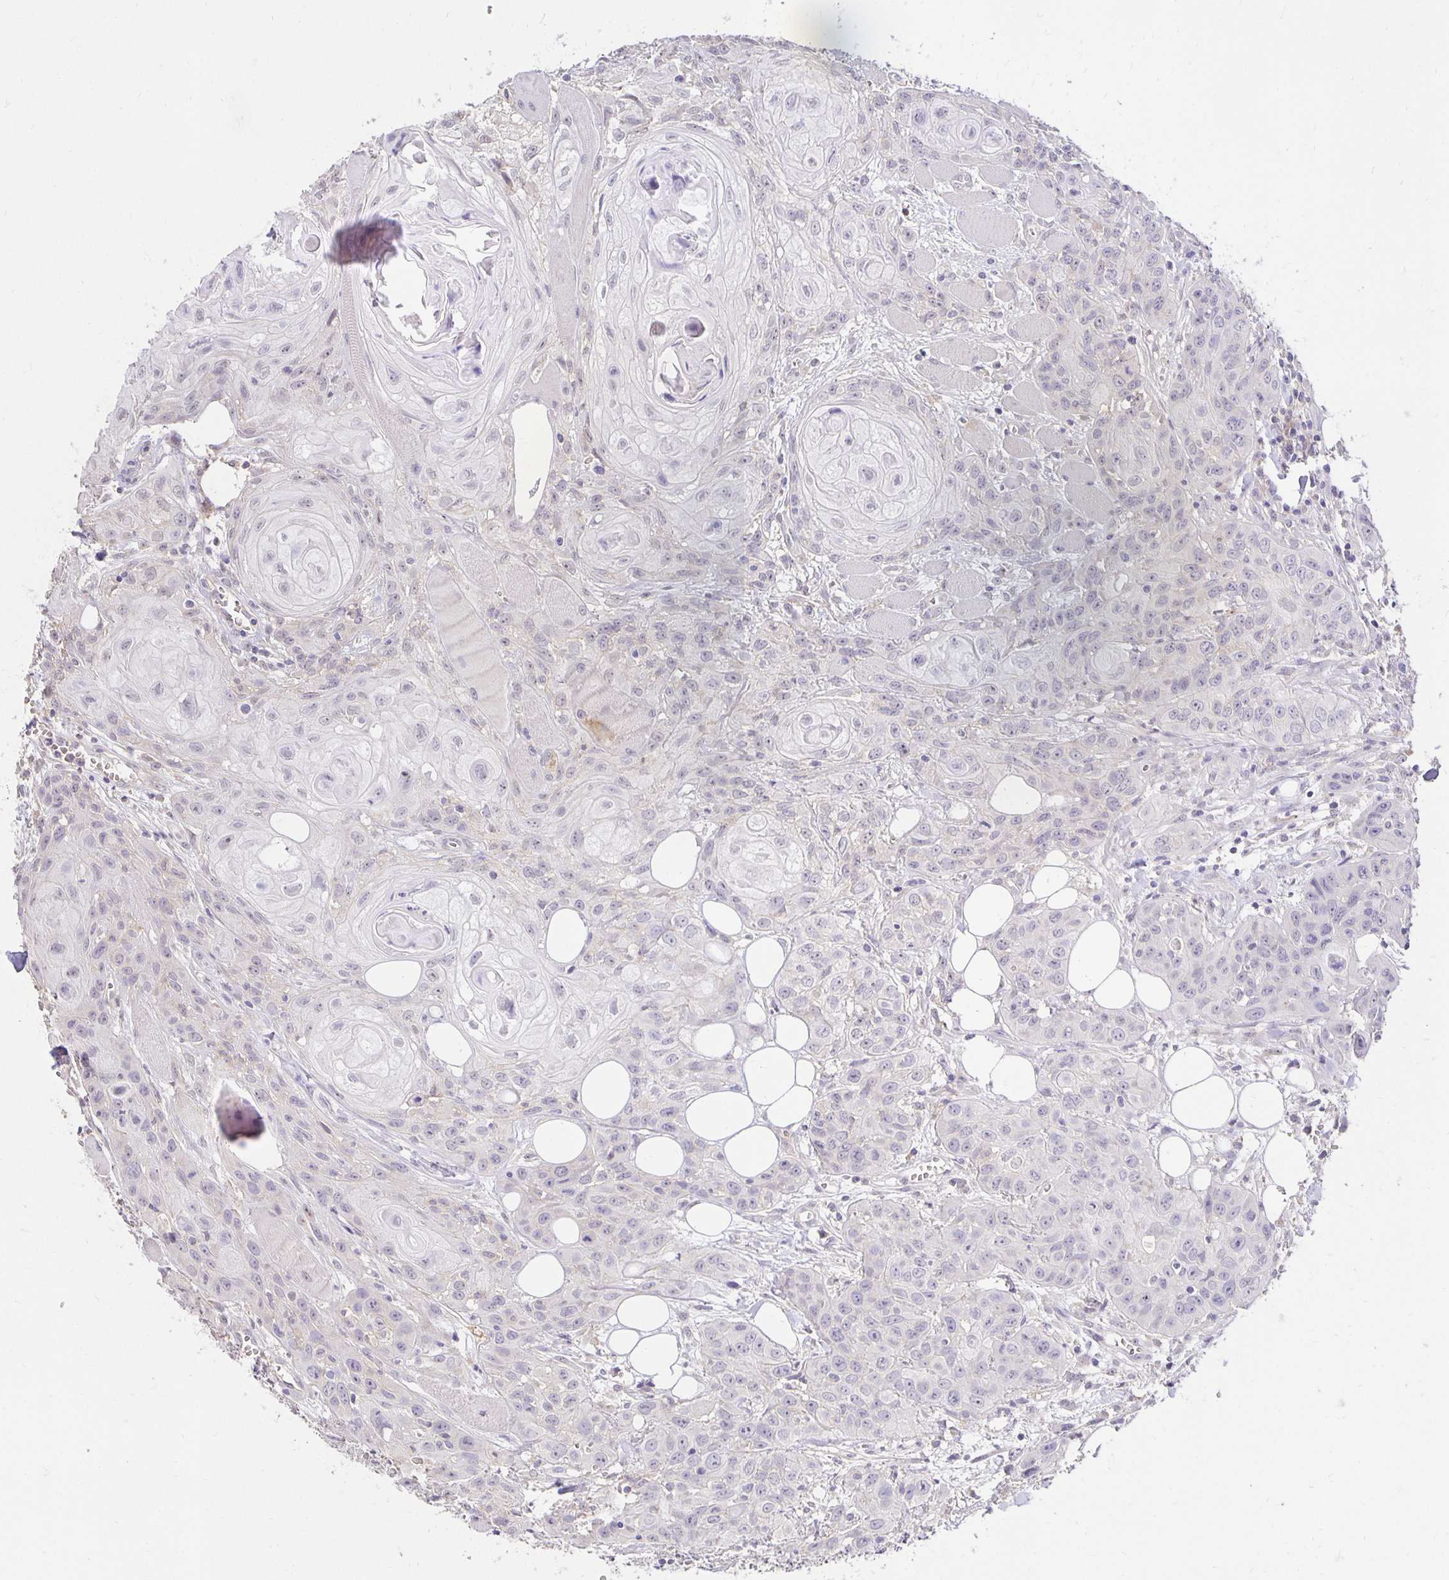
{"staining": {"intensity": "negative", "quantity": "none", "location": "none"}, "tissue": "head and neck cancer", "cell_type": "Tumor cells", "image_type": "cancer", "snomed": [{"axis": "morphology", "description": "Squamous cell carcinoma, NOS"}, {"axis": "topography", "description": "Oral tissue"}, {"axis": "topography", "description": "Head-Neck"}], "caption": "DAB (3,3'-diaminobenzidine) immunohistochemical staining of human head and neck cancer (squamous cell carcinoma) exhibits no significant expression in tumor cells. (Brightfield microscopy of DAB (3,3'-diaminobenzidine) immunohistochemistry at high magnification).", "gene": "PNPLA3", "patient": {"sex": "male", "age": 58}}